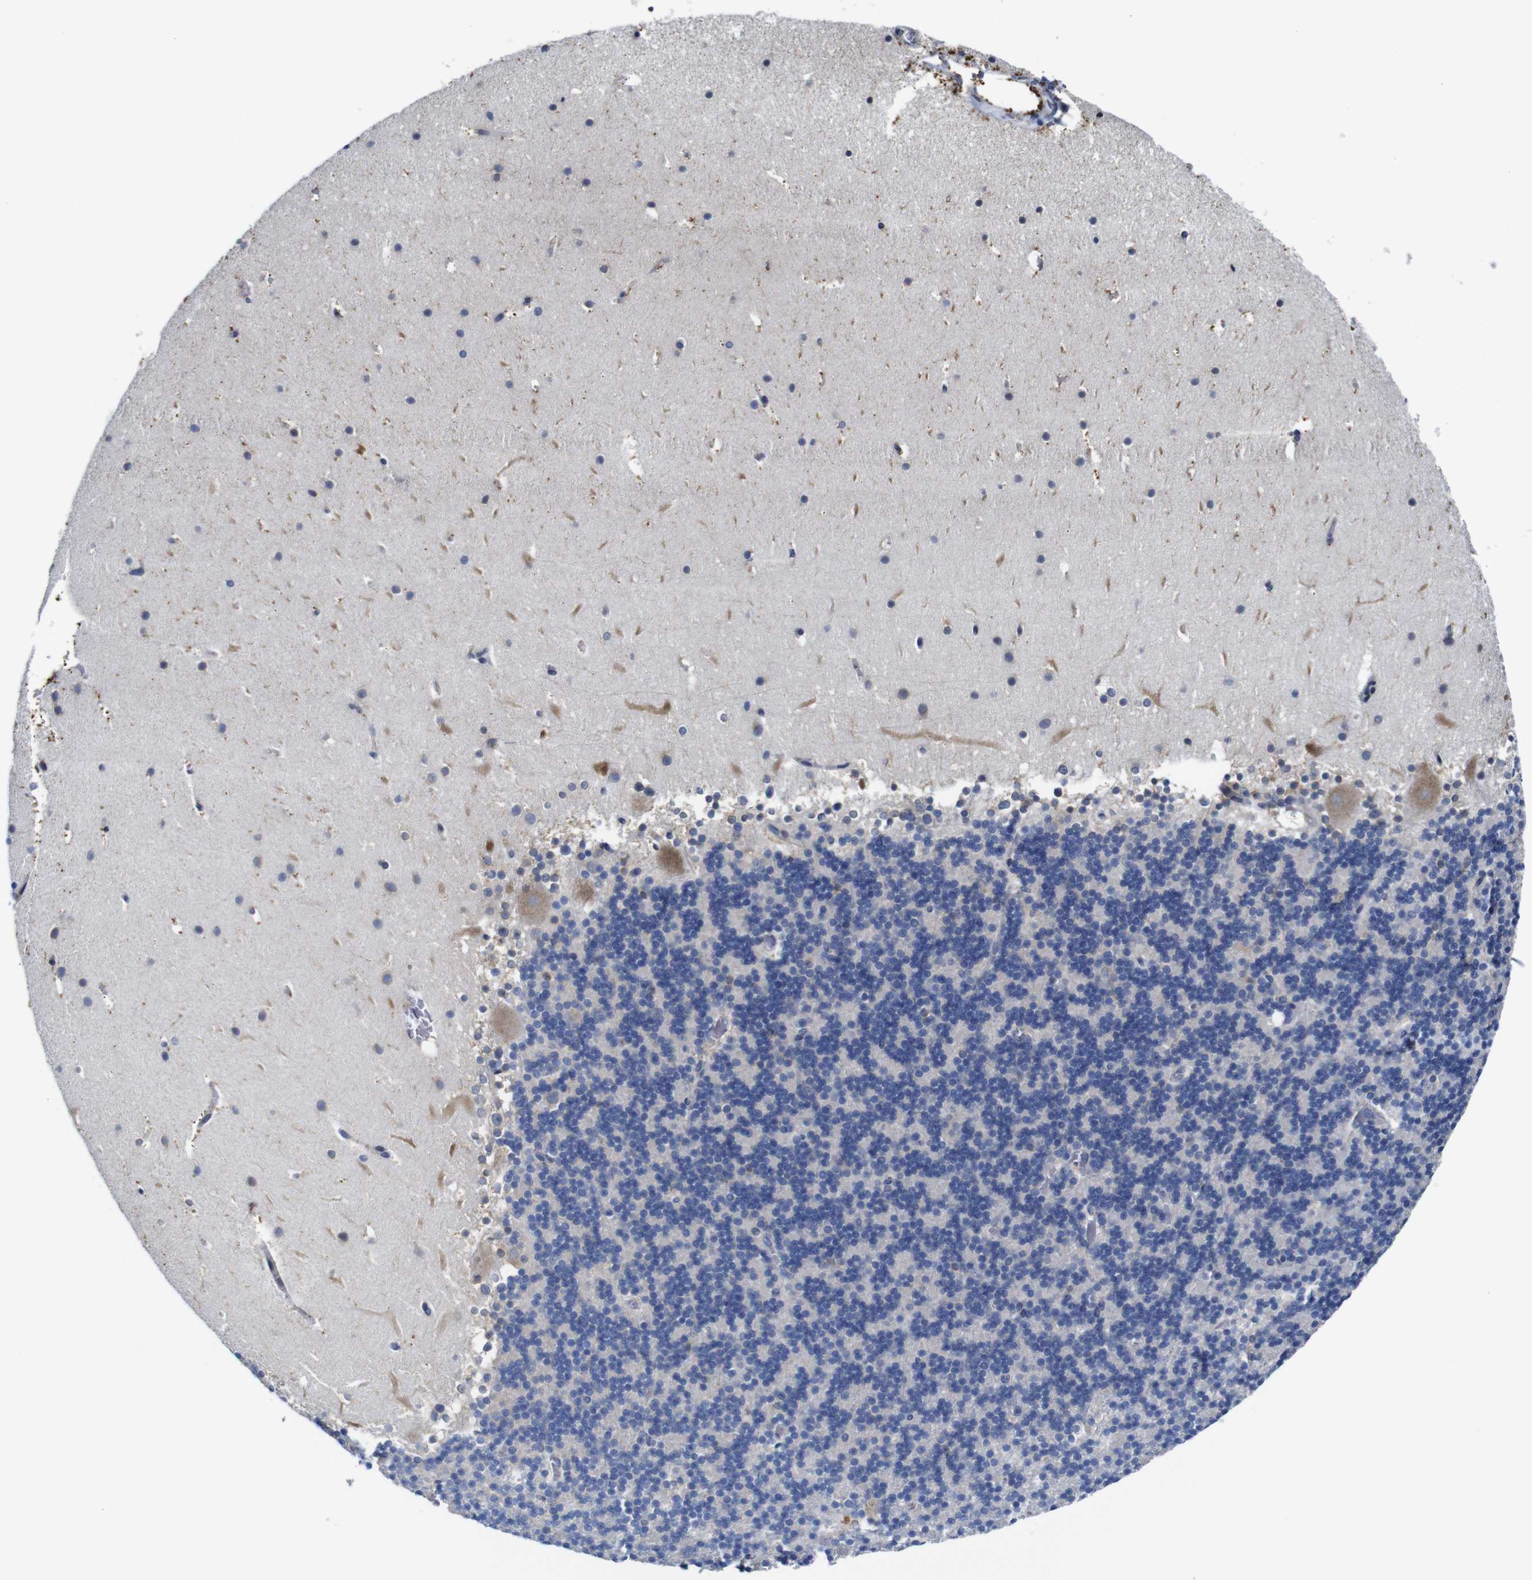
{"staining": {"intensity": "negative", "quantity": "none", "location": "none"}, "tissue": "cerebellum", "cell_type": "Cells in granular layer", "image_type": "normal", "snomed": [{"axis": "morphology", "description": "Normal tissue, NOS"}, {"axis": "topography", "description": "Cerebellum"}], "caption": "Immunohistochemistry (IHC) photomicrograph of normal cerebellum: cerebellum stained with DAB reveals no significant protein staining in cells in granular layer.", "gene": "CLCC1", "patient": {"sex": "male", "age": 45}}